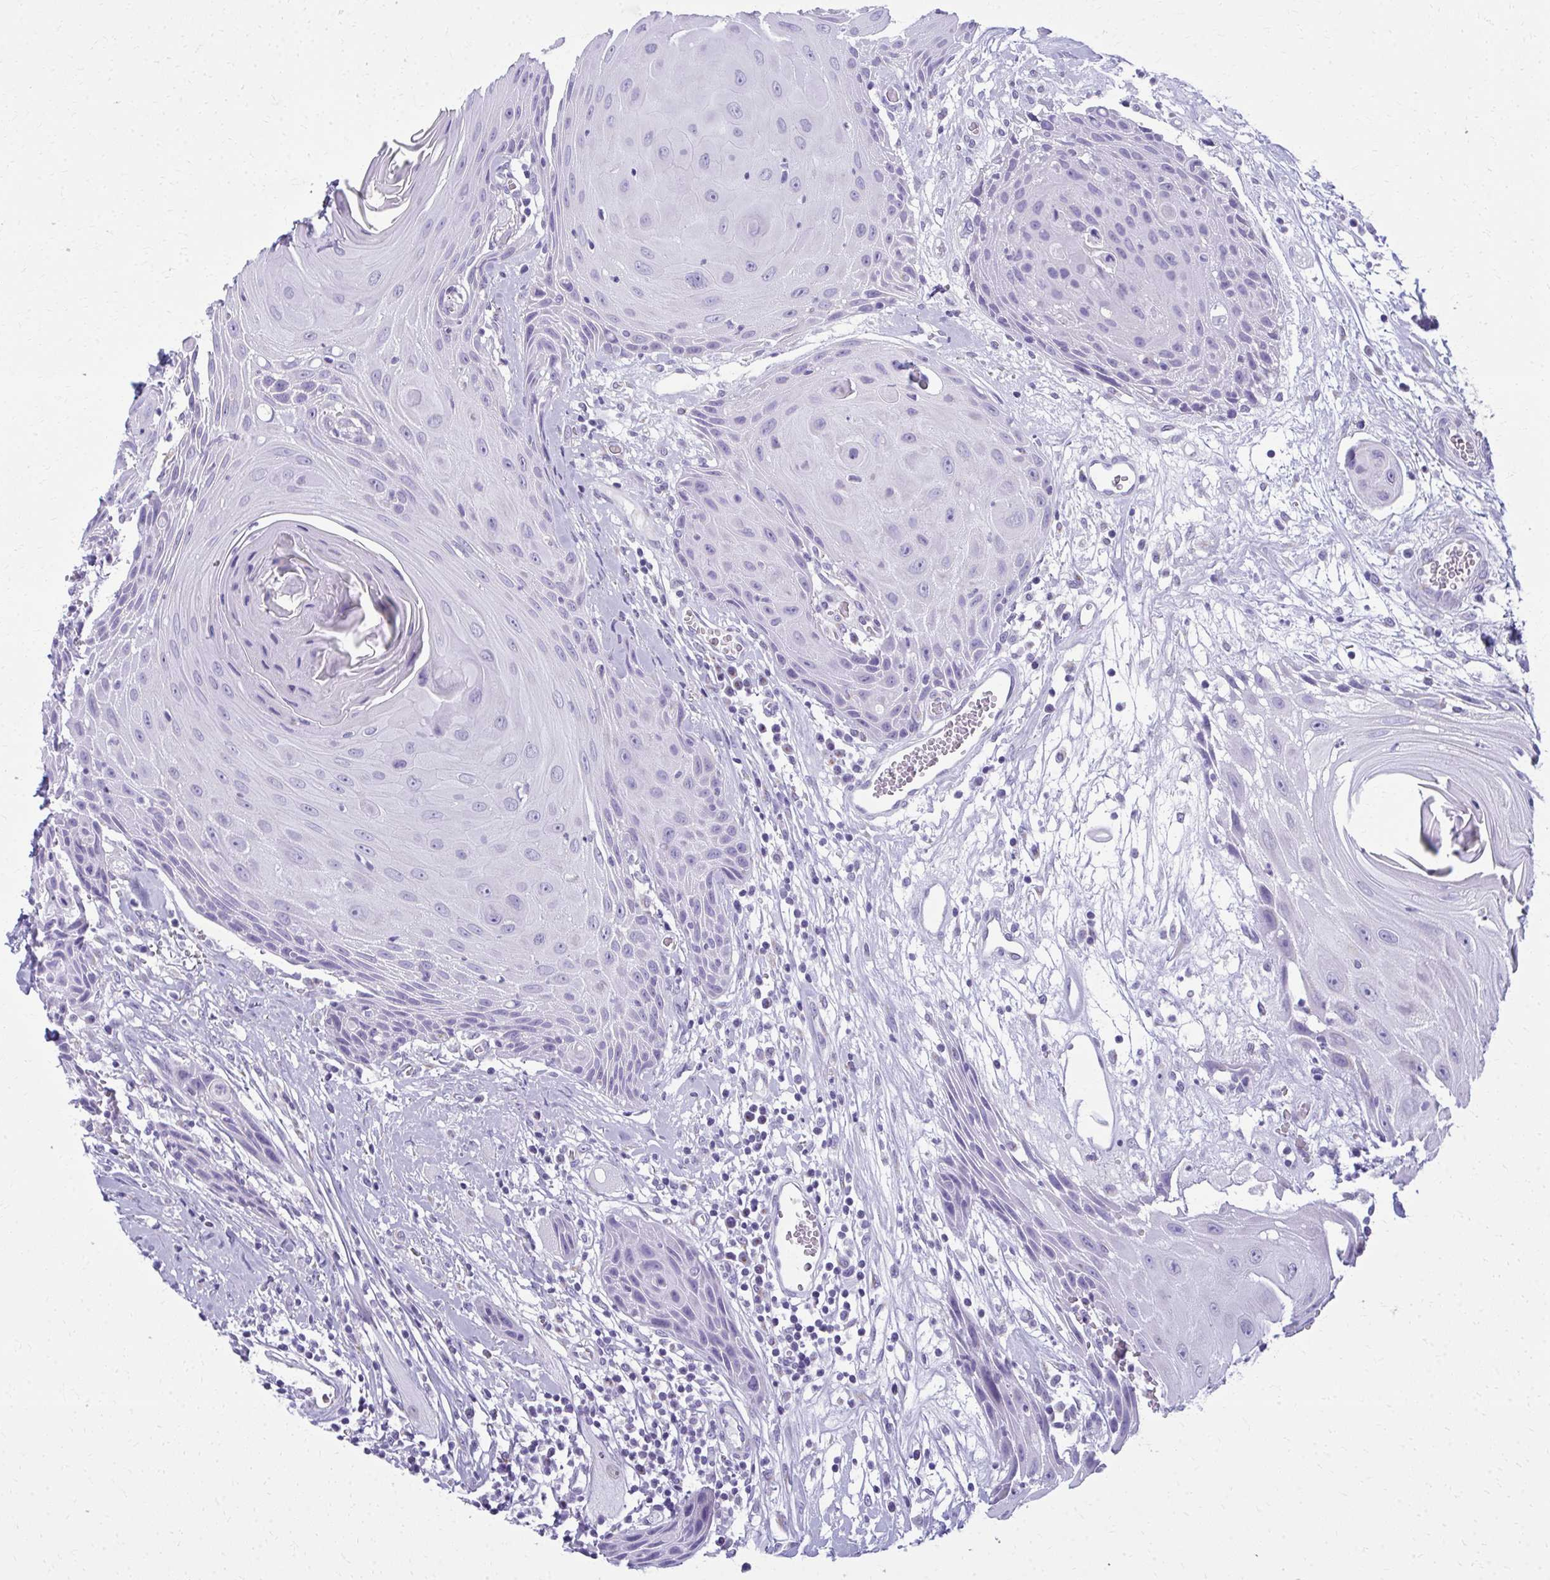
{"staining": {"intensity": "negative", "quantity": "none", "location": "none"}, "tissue": "head and neck cancer", "cell_type": "Tumor cells", "image_type": "cancer", "snomed": [{"axis": "morphology", "description": "Squamous cell carcinoma, NOS"}, {"axis": "topography", "description": "Oral tissue"}, {"axis": "topography", "description": "Head-Neck"}], "caption": "Immunohistochemistry (IHC) of squamous cell carcinoma (head and neck) displays no staining in tumor cells. (Brightfield microscopy of DAB (3,3'-diaminobenzidine) immunohistochemistry (IHC) at high magnification).", "gene": "SCLY", "patient": {"sex": "male", "age": 49}}